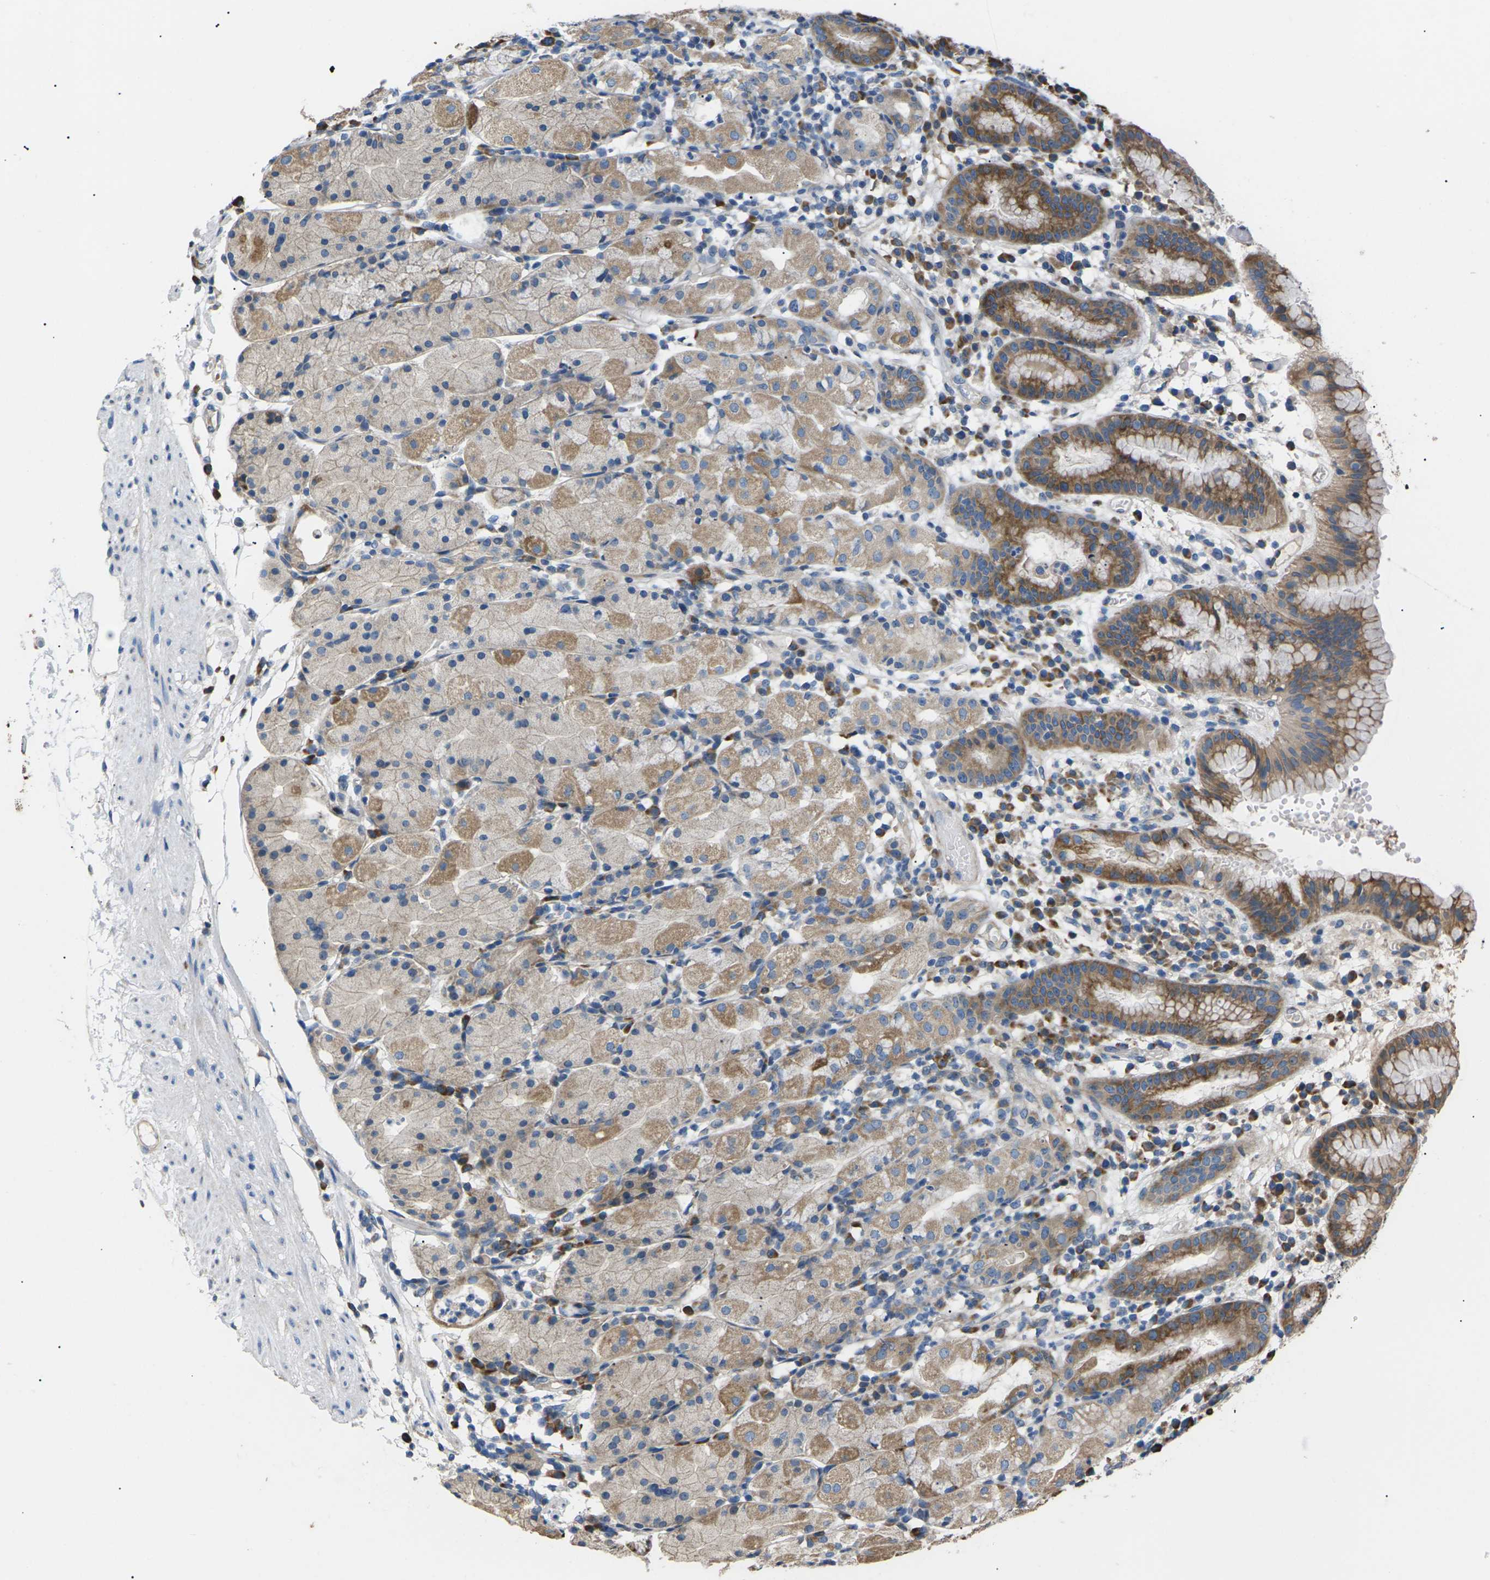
{"staining": {"intensity": "moderate", "quantity": ">75%", "location": "cytoplasmic/membranous"}, "tissue": "stomach", "cell_type": "Glandular cells", "image_type": "normal", "snomed": [{"axis": "morphology", "description": "Normal tissue, NOS"}, {"axis": "topography", "description": "Stomach"}, {"axis": "topography", "description": "Stomach, lower"}], "caption": "Protein staining of normal stomach displays moderate cytoplasmic/membranous staining in about >75% of glandular cells. Immunohistochemistry (ihc) stains the protein of interest in brown and the nuclei are stained blue.", "gene": "KLHDC8B", "patient": {"sex": "female", "age": 75}}